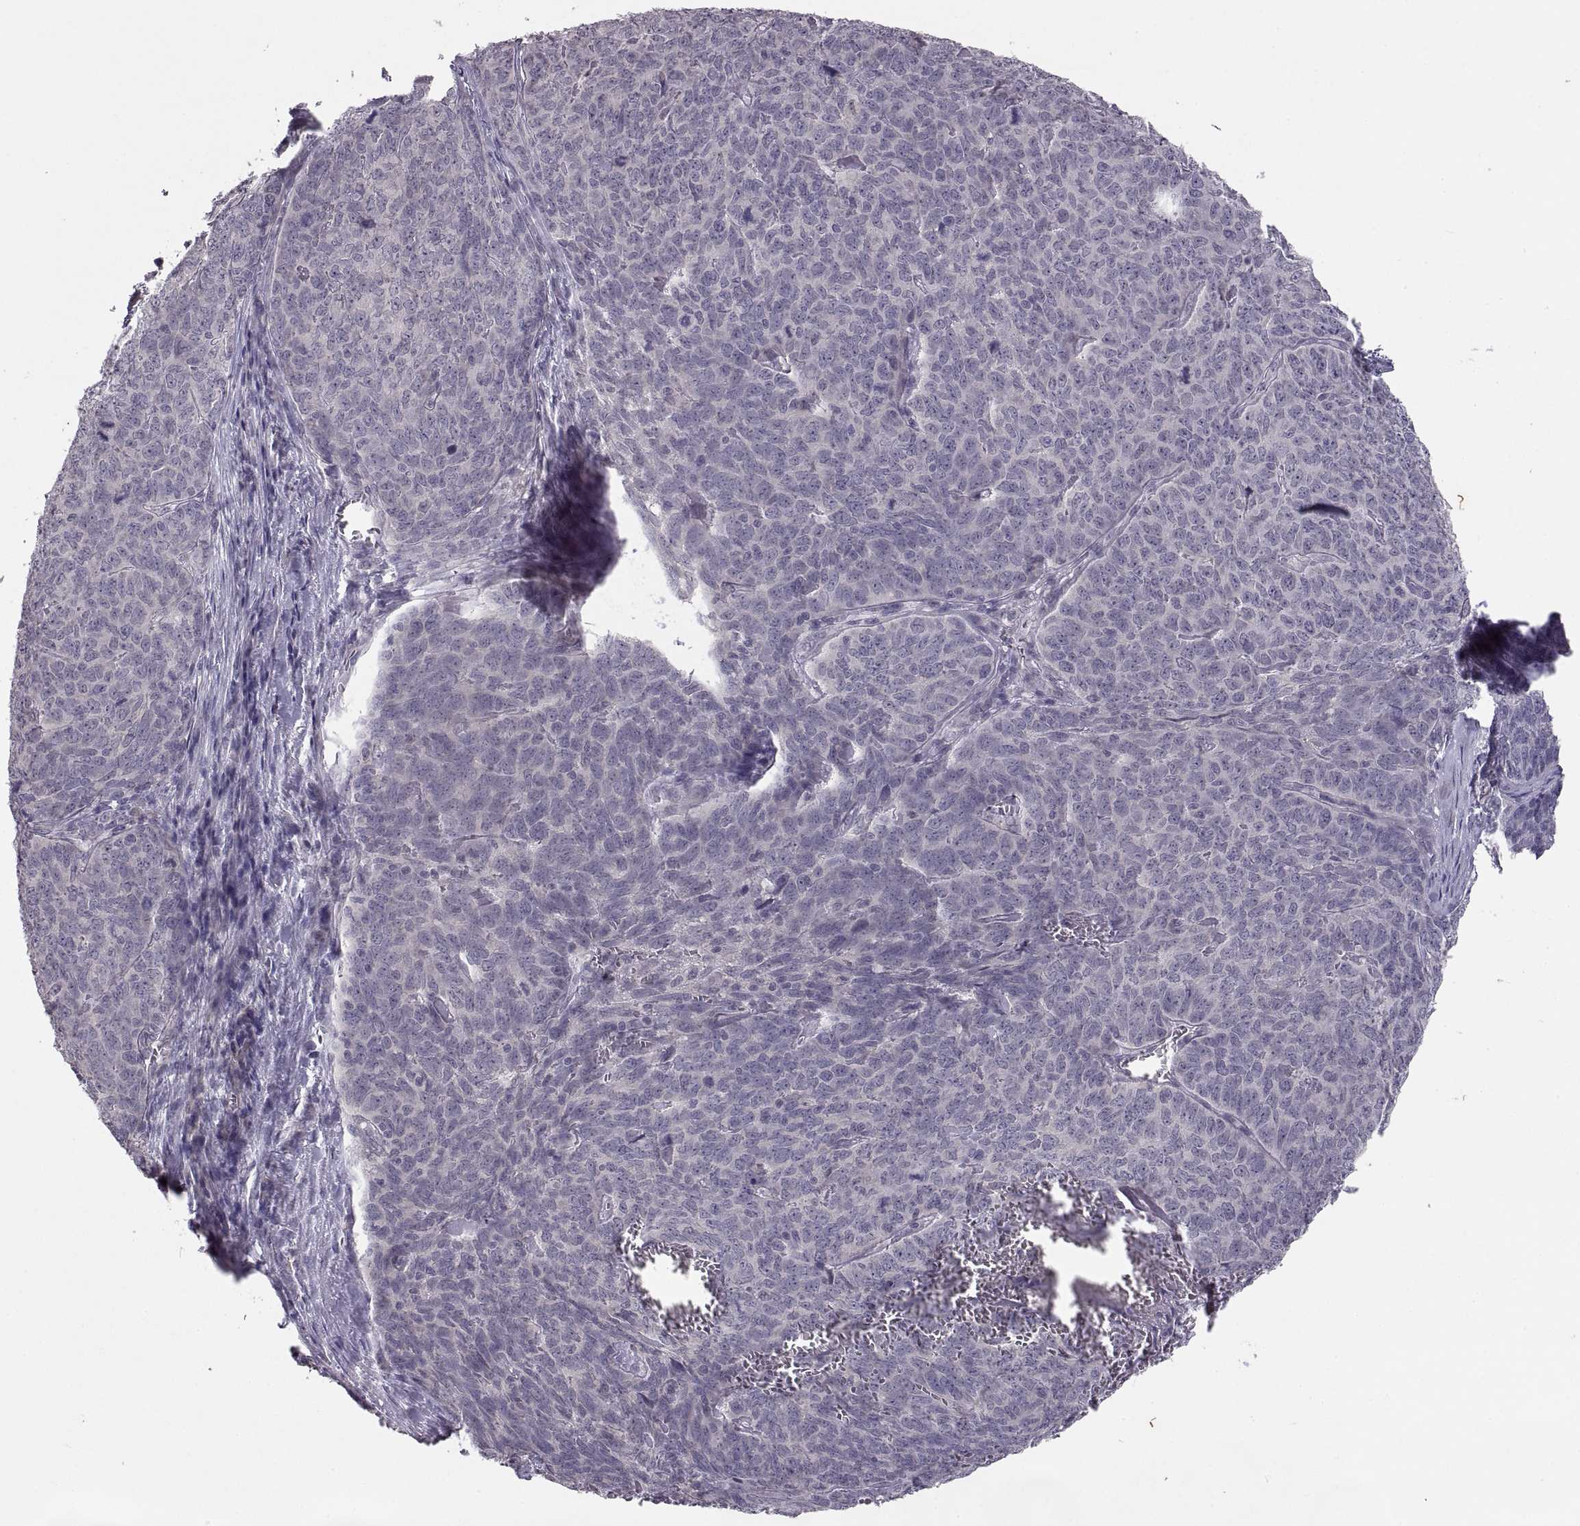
{"staining": {"intensity": "negative", "quantity": "none", "location": "none"}, "tissue": "skin cancer", "cell_type": "Tumor cells", "image_type": "cancer", "snomed": [{"axis": "morphology", "description": "Squamous cell carcinoma, NOS"}, {"axis": "topography", "description": "Skin"}, {"axis": "topography", "description": "Anal"}], "caption": "This is a photomicrograph of immunohistochemistry staining of skin cancer, which shows no positivity in tumor cells.", "gene": "PAX2", "patient": {"sex": "female", "age": 51}}